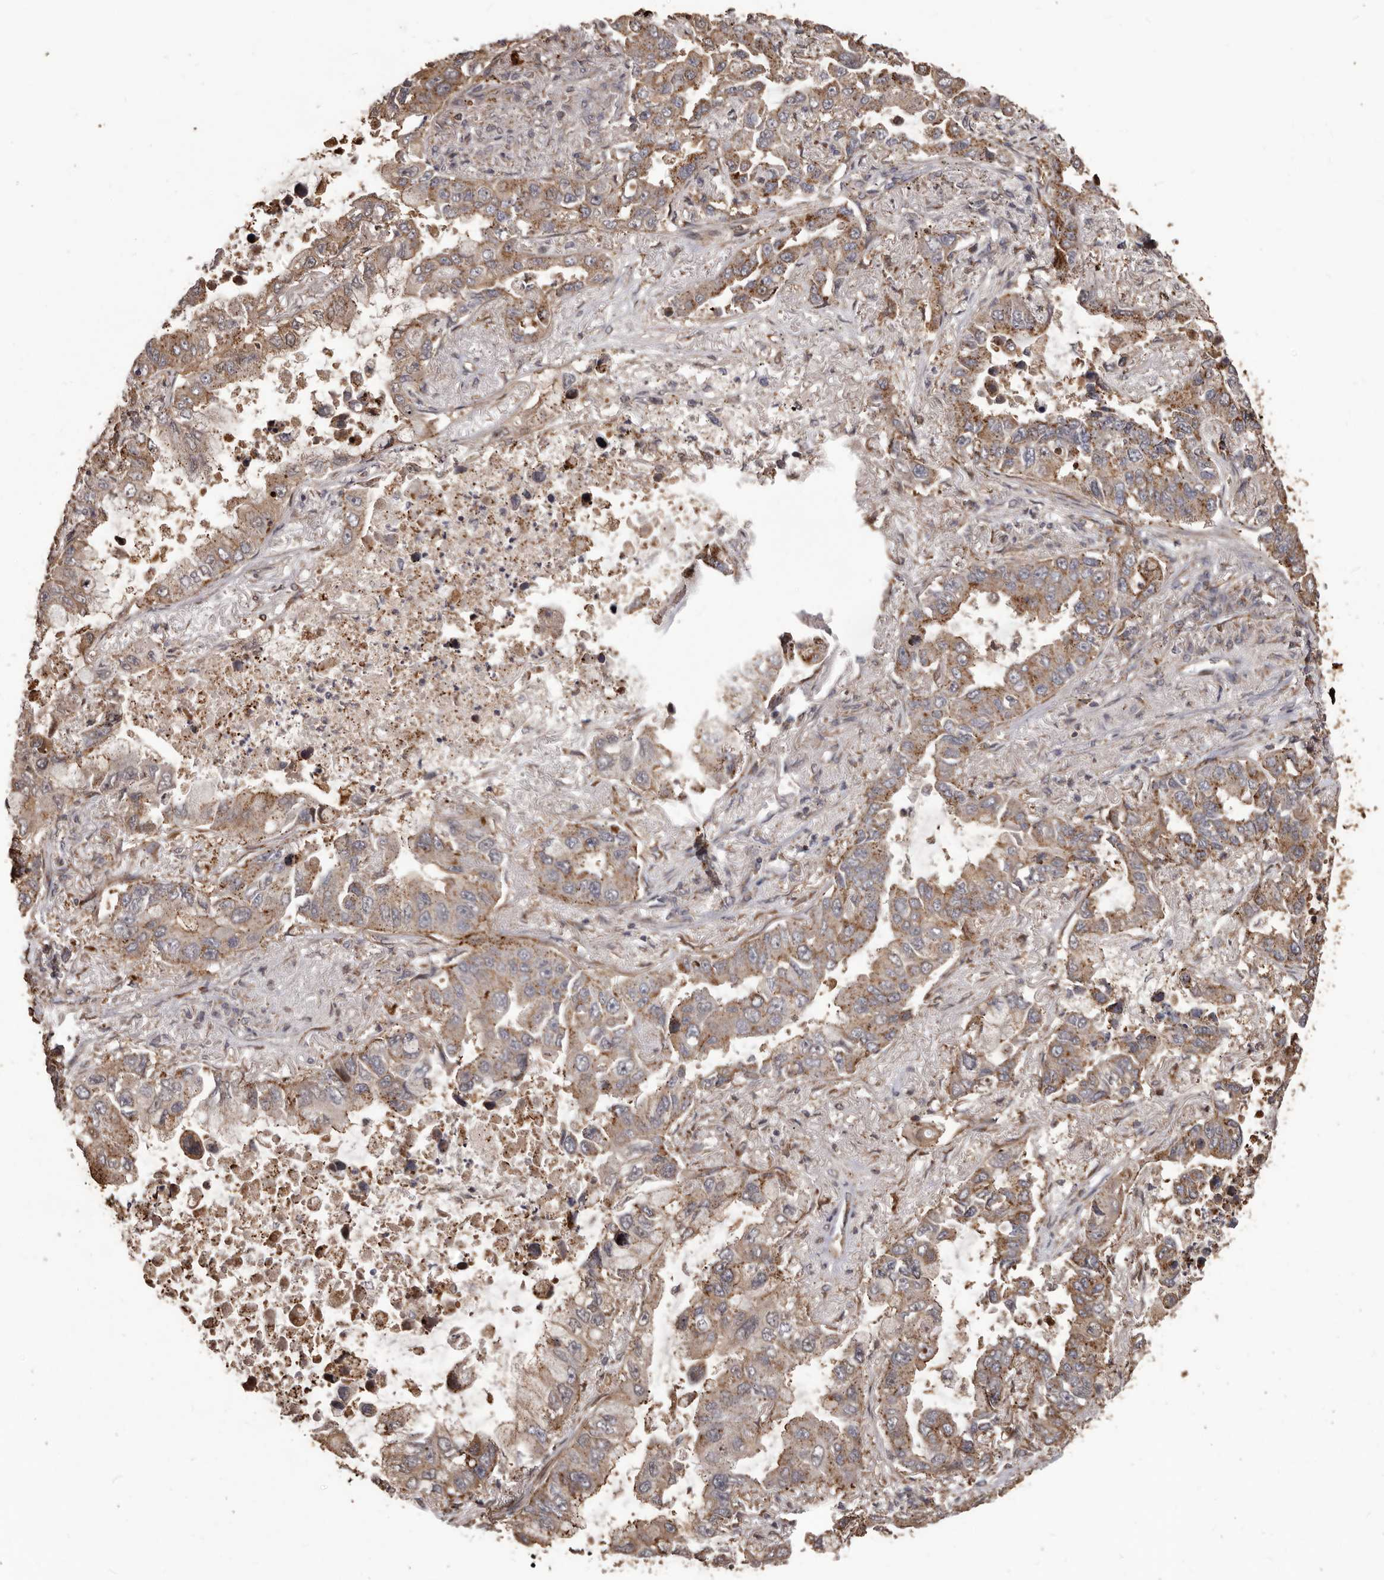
{"staining": {"intensity": "weak", "quantity": "25%-75%", "location": "cytoplasmic/membranous"}, "tissue": "lung cancer", "cell_type": "Tumor cells", "image_type": "cancer", "snomed": [{"axis": "morphology", "description": "Adenocarcinoma, NOS"}, {"axis": "topography", "description": "Lung"}], "caption": "Immunohistochemistry (IHC) histopathology image of human lung cancer stained for a protein (brown), which shows low levels of weak cytoplasmic/membranous expression in approximately 25%-75% of tumor cells.", "gene": "MTO1", "patient": {"sex": "male", "age": 64}}